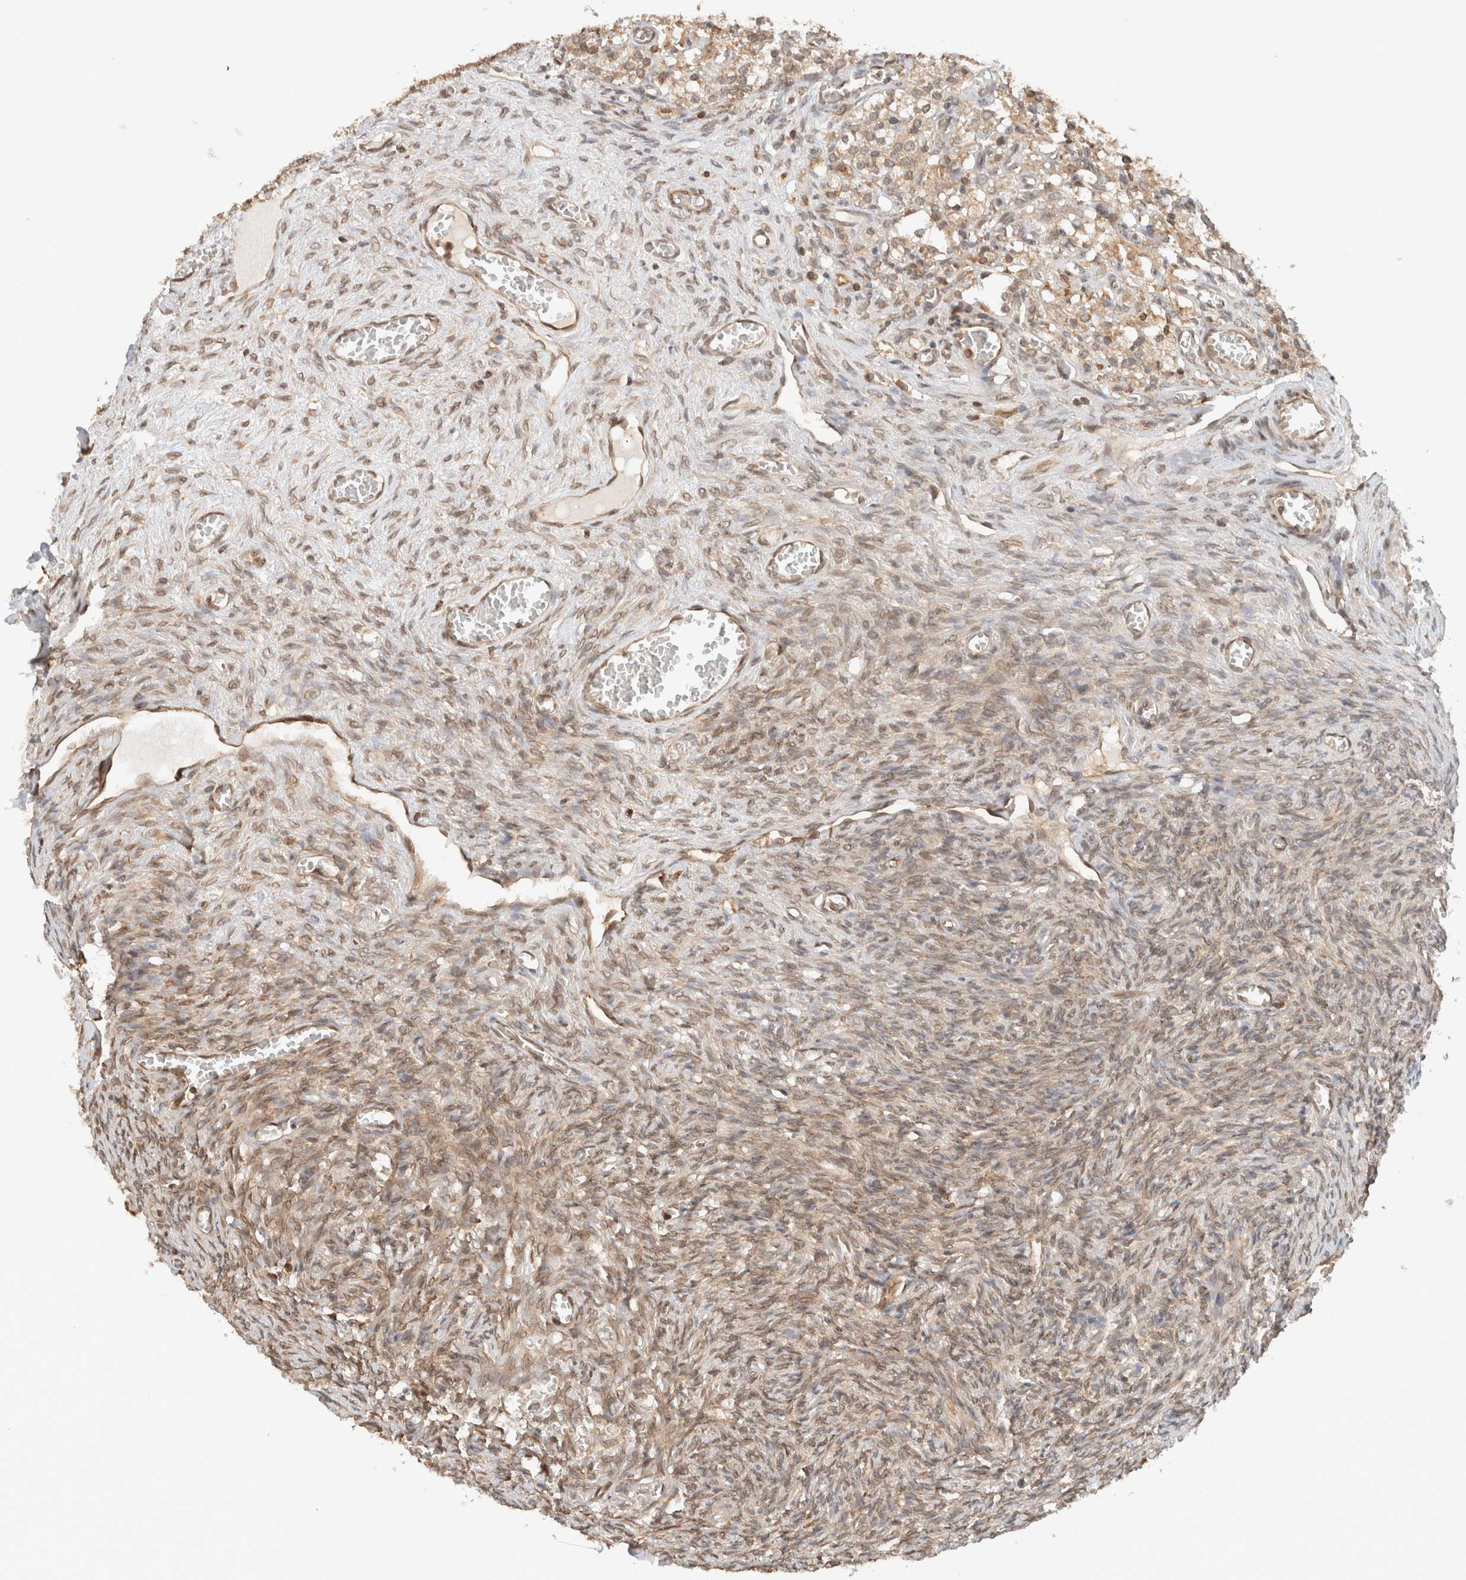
{"staining": {"intensity": "moderate", "quantity": ">75%", "location": "cytoplasmic/membranous"}, "tissue": "ovary", "cell_type": "Ovarian stroma cells", "image_type": "normal", "snomed": [{"axis": "morphology", "description": "Normal tissue, NOS"}, {"axis": "topography", "description": "Ovary"}], "caption": "Moderate cytoplasmic/membranous expression for a protein is appreciated in approximately >75% of ovarian stroma cells of benign ovary using immunohistochemistry (IHC).", "gene": "ARFGEF2", "patient": {"sex": "female", "age": 27}}